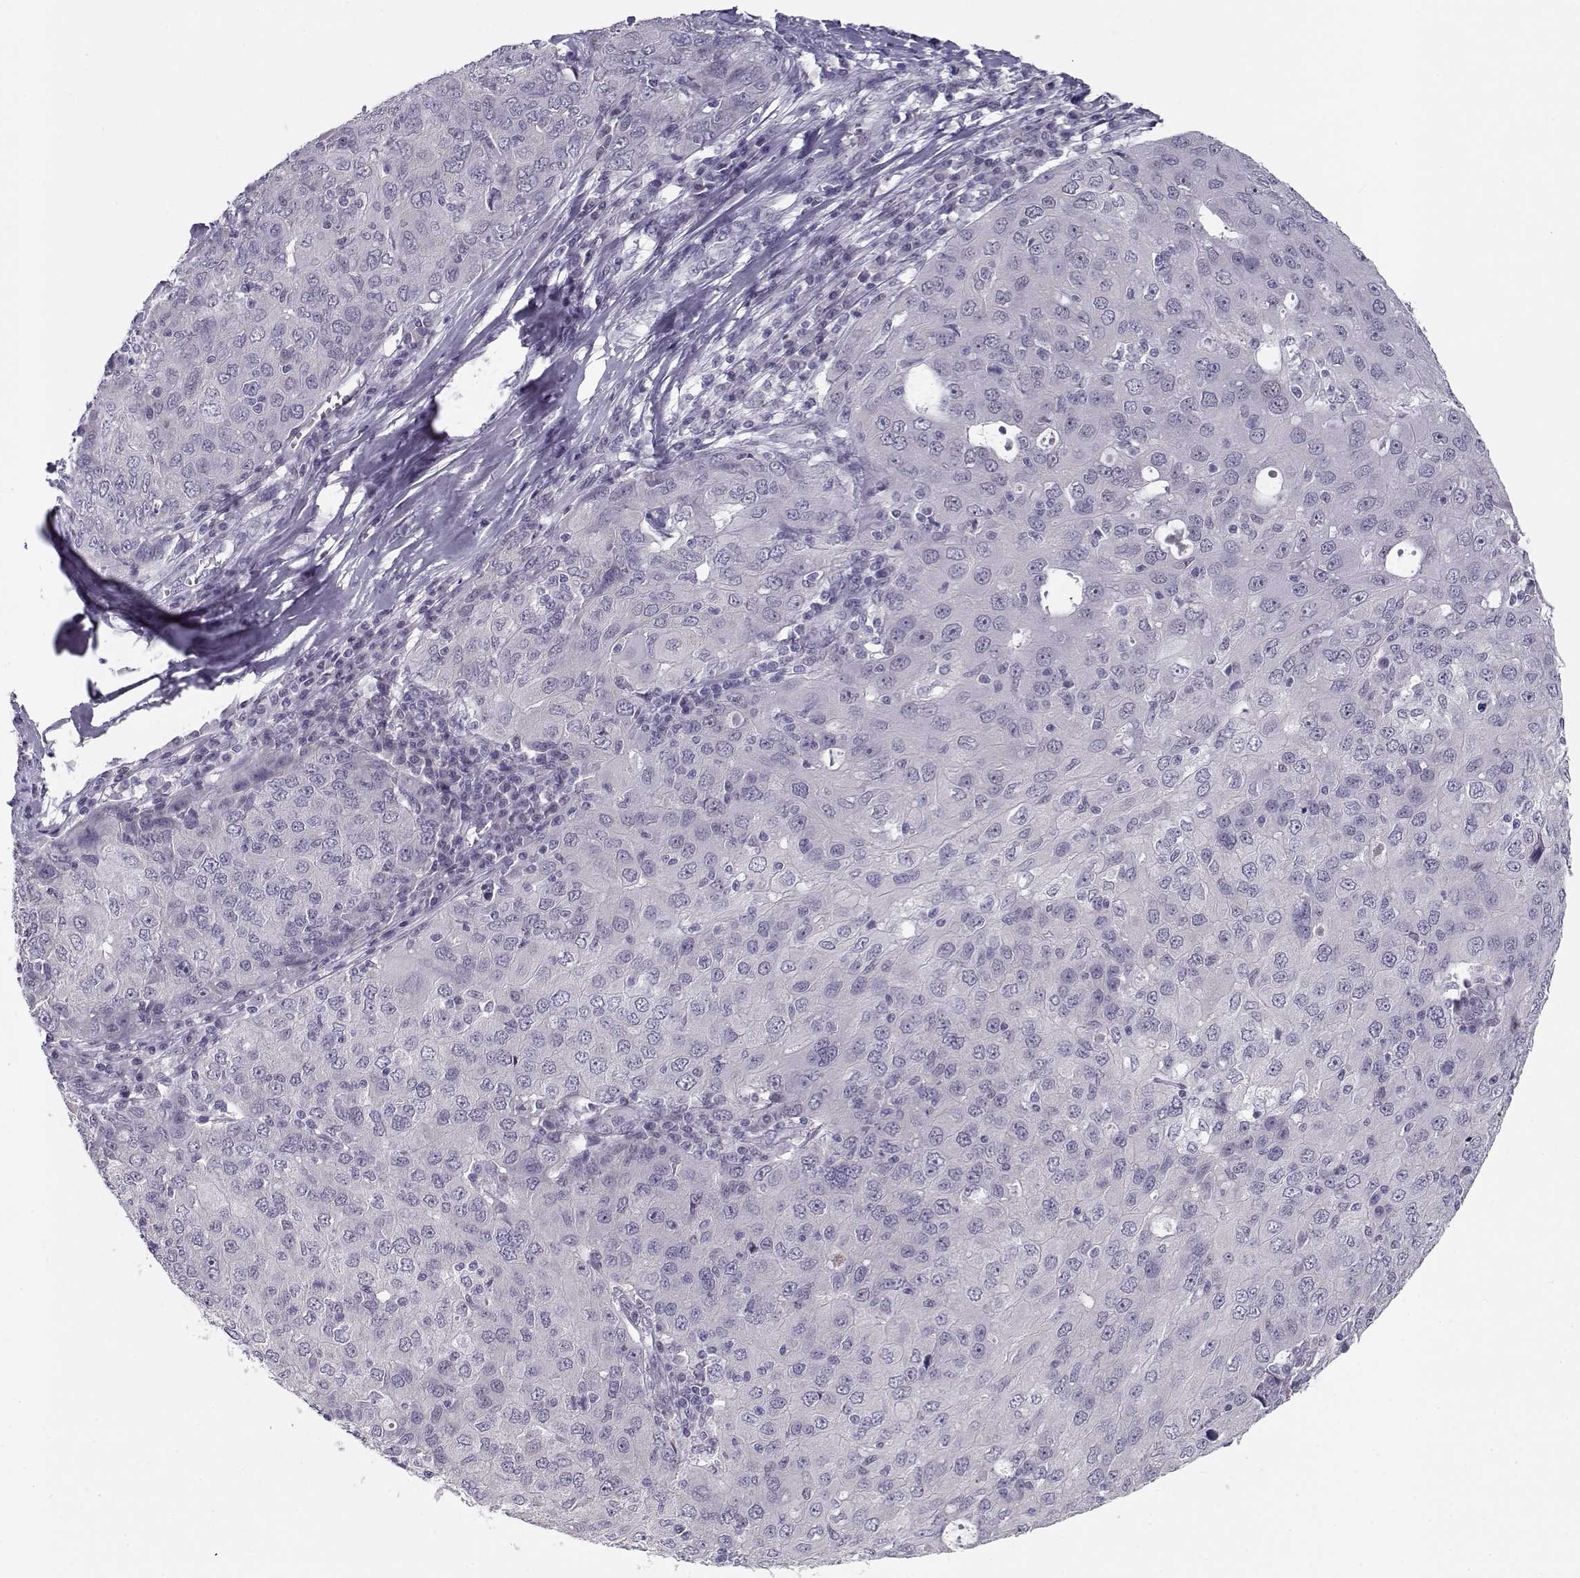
{"staining": {"intensity": "negative", "quantity": "none", "location": "none"}, "tissue": "ovarian cancer", "cell_type": "Tumor cells", "image_type": "cancer", "snomed": [{"axis": "morphology", "description": "Carcinoma, endometroid"}, {"axis": "topography", "description": "Ovary"}], "caption": "A high-resolution image shows immunohistochemistry staining of ovarian endometroid carcinoma, which reveals no significant expression in tumor cells.", "gene": "C16orf86", "patient": {"sex": "female", "age": 50}}